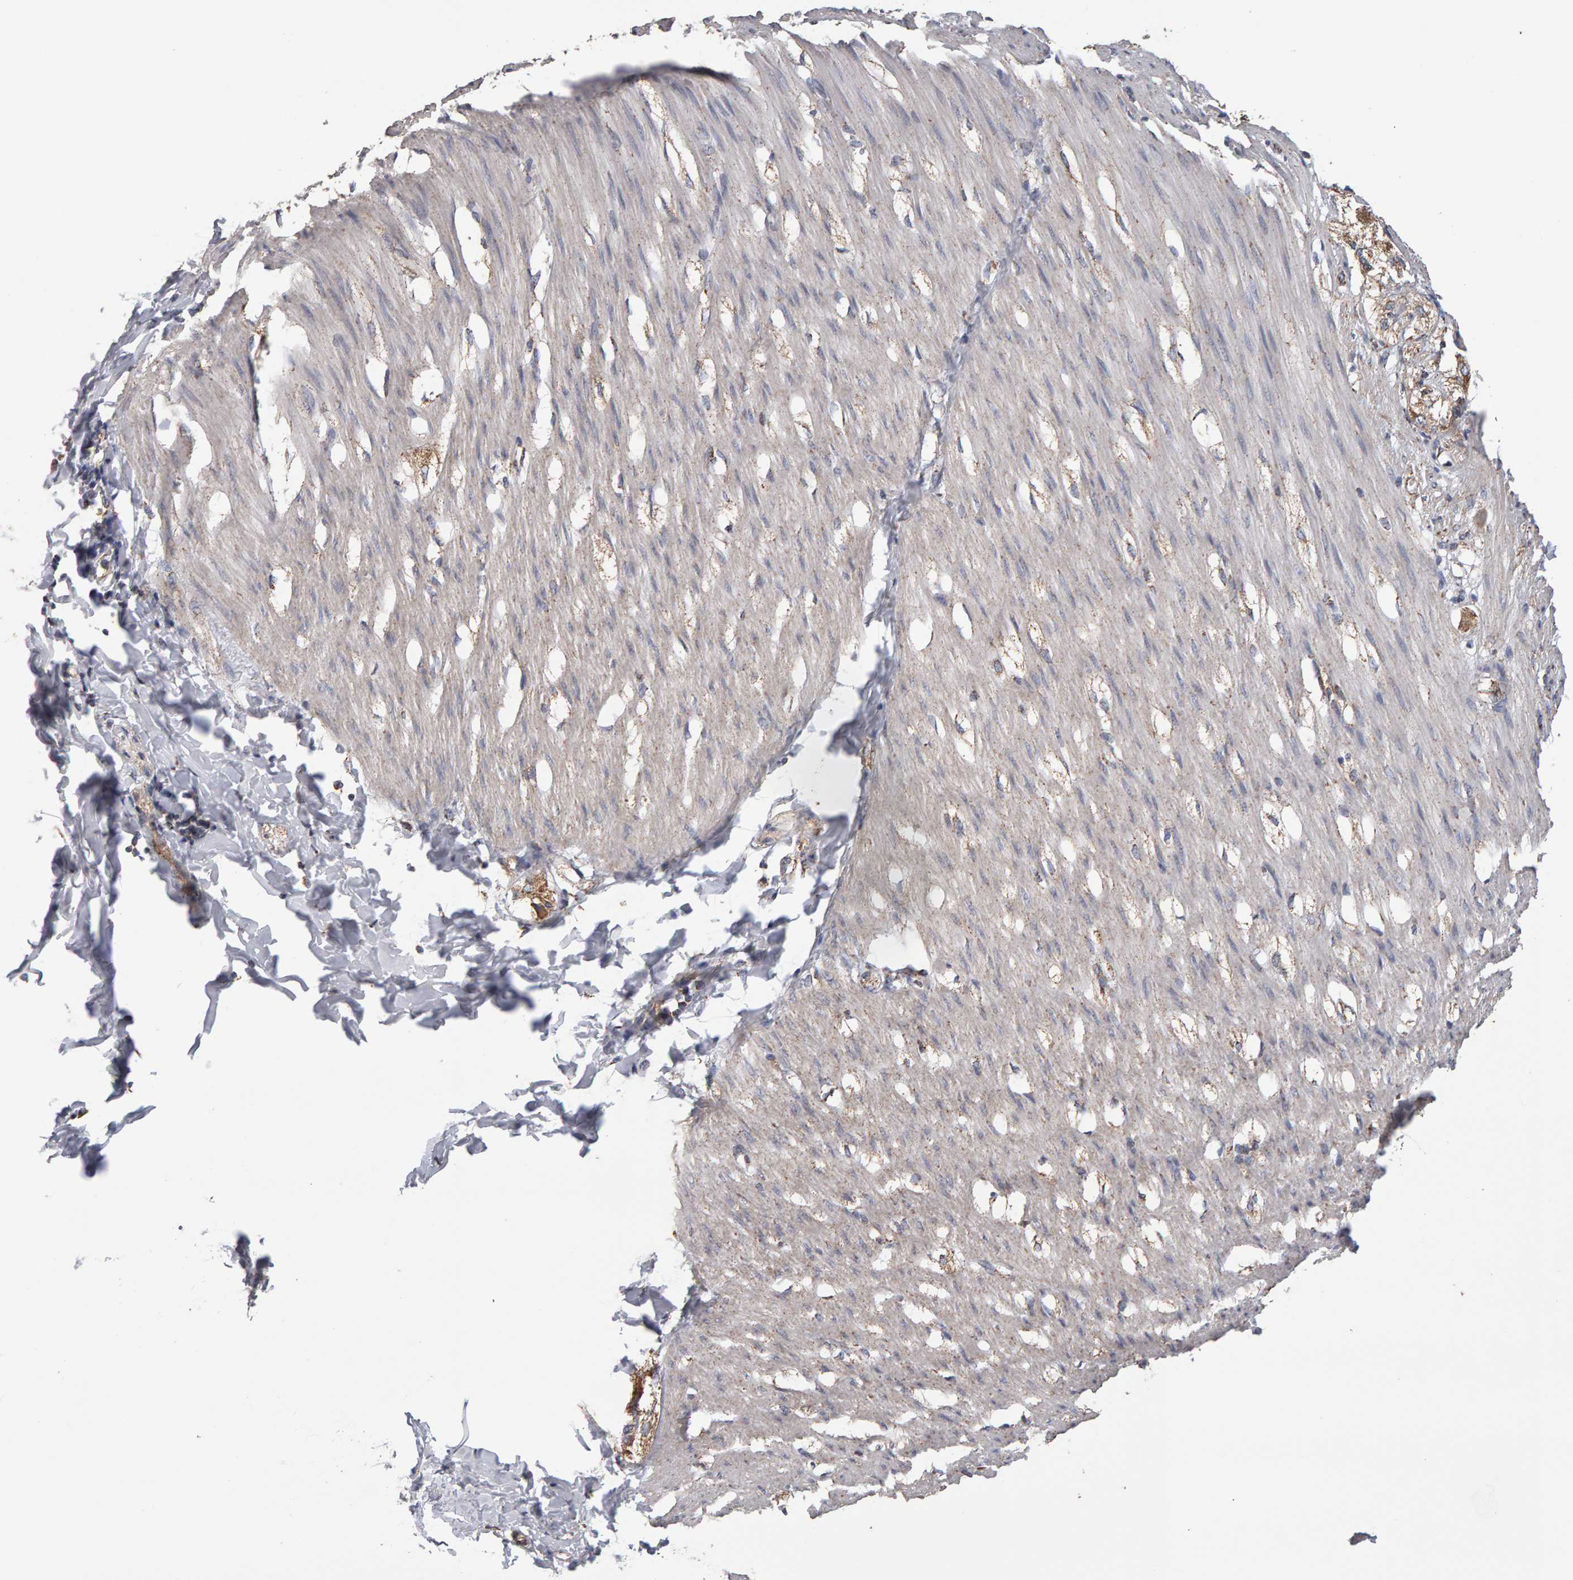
{"staining": {"intensity": "weak", "quantity": "25%-75%", "location": "cytoplasmic/membranous"}, "tissue": "smooth muscle", "cell_type": "Smooth muscle cells", "image_type": "normal", "snomed": [{"axis": "morphology", "description": "Normal tissue, NOS"}, {"axis": "morphology", "description": "Adenocarcinoma, NOS"}, {"axis": "topography", "description": "Smooth muscle"}, {"axis": "topography", "description": "Colon"}], "caption": "Immunohistochemistry staining of benign smooth muscle, which displays low levels of weak cytoplasmic/membranous expression in about 25%-75% of smooth muscle cells indicating weak cytoplasmic/membranous protein staining. The staining was performed using DAB (brown) for protein detection and nuclei were counterstained in hematoxylin (blue).", "gene": "TOM1L1", "patient": {"sex": "male", "age": 14}}